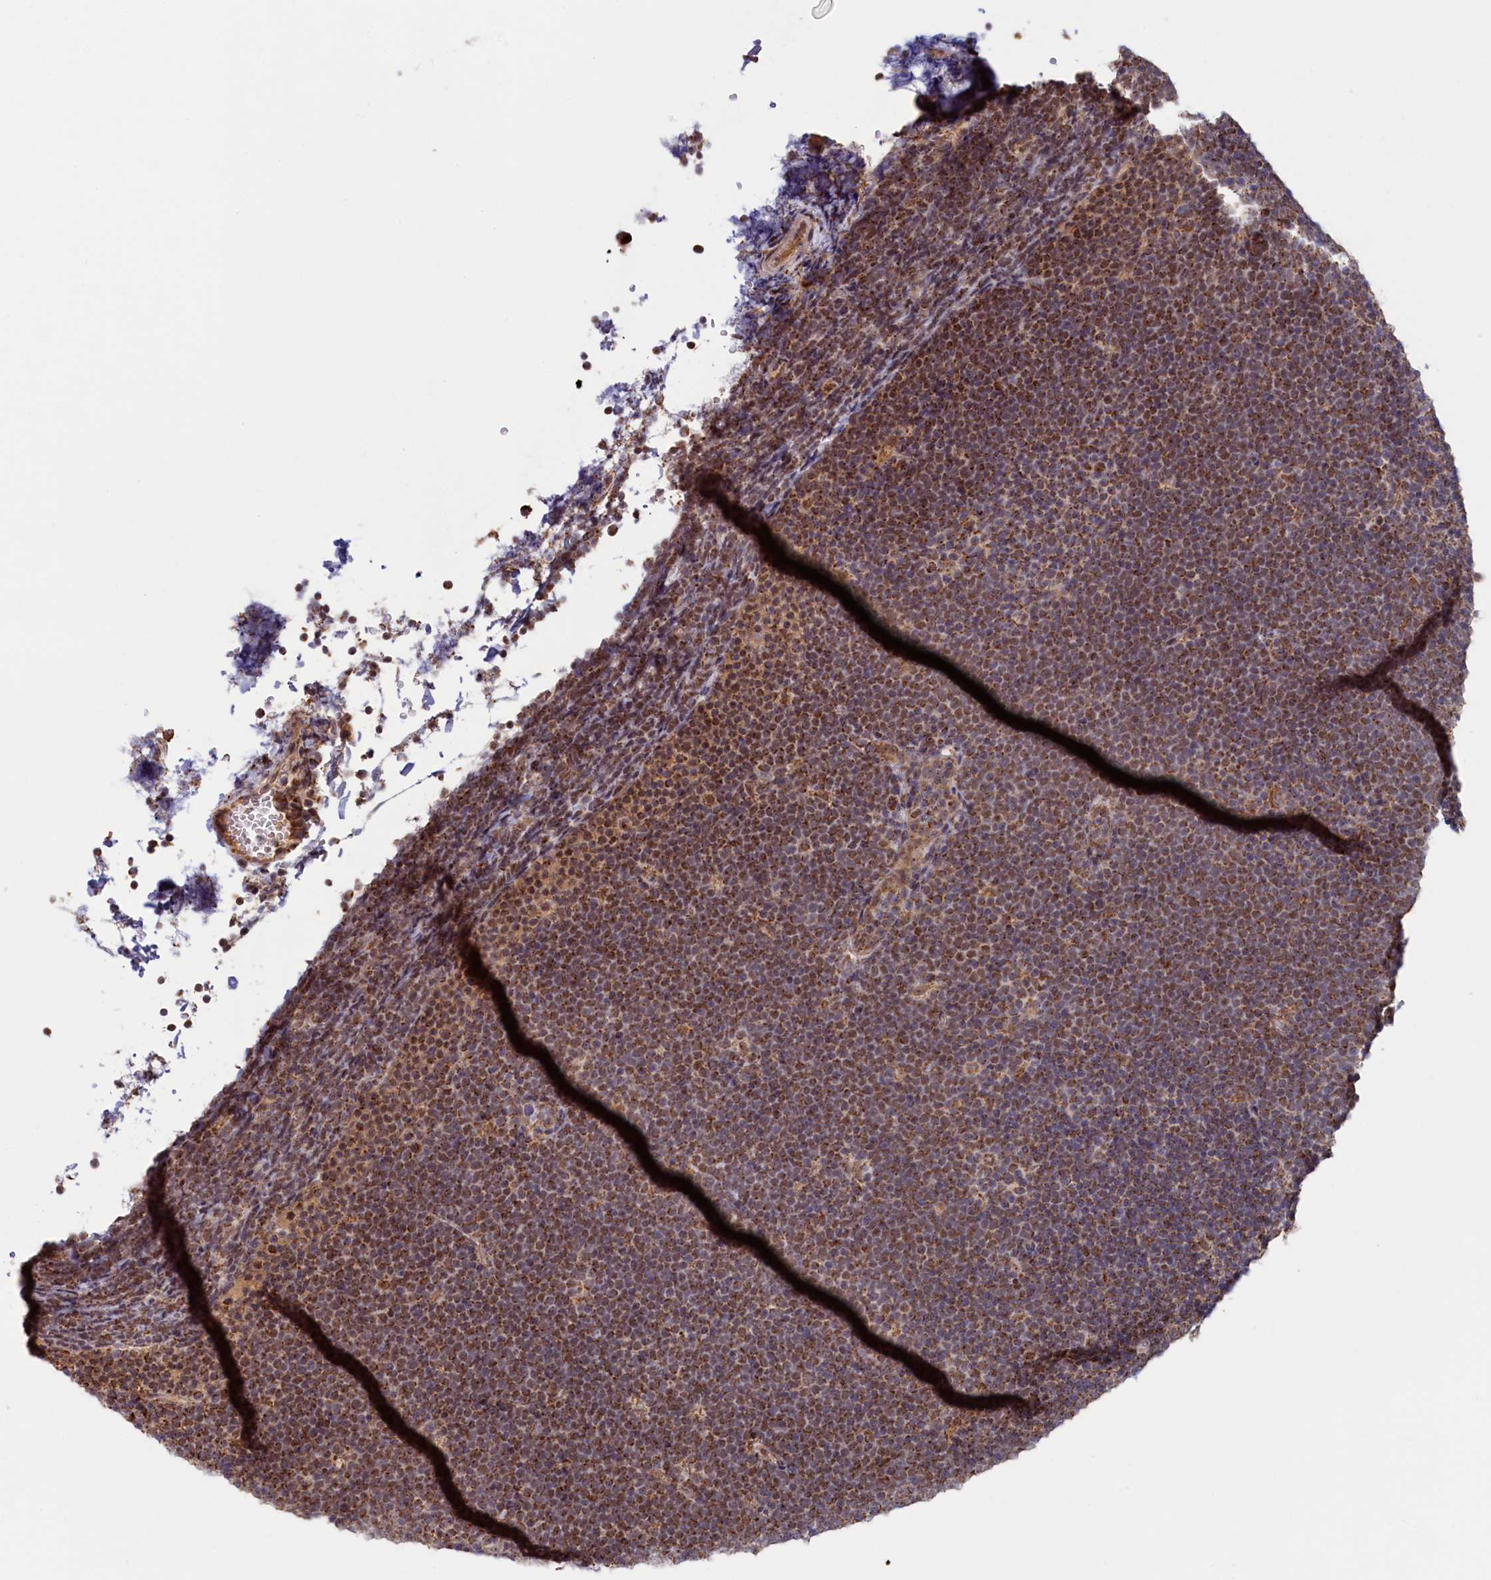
{"staining": {"intensity": "moderate", "quantity": ">75%", "location": "cytoplasmic/membranous"}, "tissue": "lymphoma", "cell_type": "Tumor cells", "image_type": "cancer", "snomed": [{"axis": "morphology", "description": "Malignant lymphoma, non-Hodgkin's type, High grade"}, {"axis": "topography", "description": "Lymph node"}], "caption": "Lymphoma stained for a protein exhibits moderate cytoplasmic/membranous positivity in tumor cells.", "gene": "DUS3L", "patient": {"sex": "male", "age": 13}}